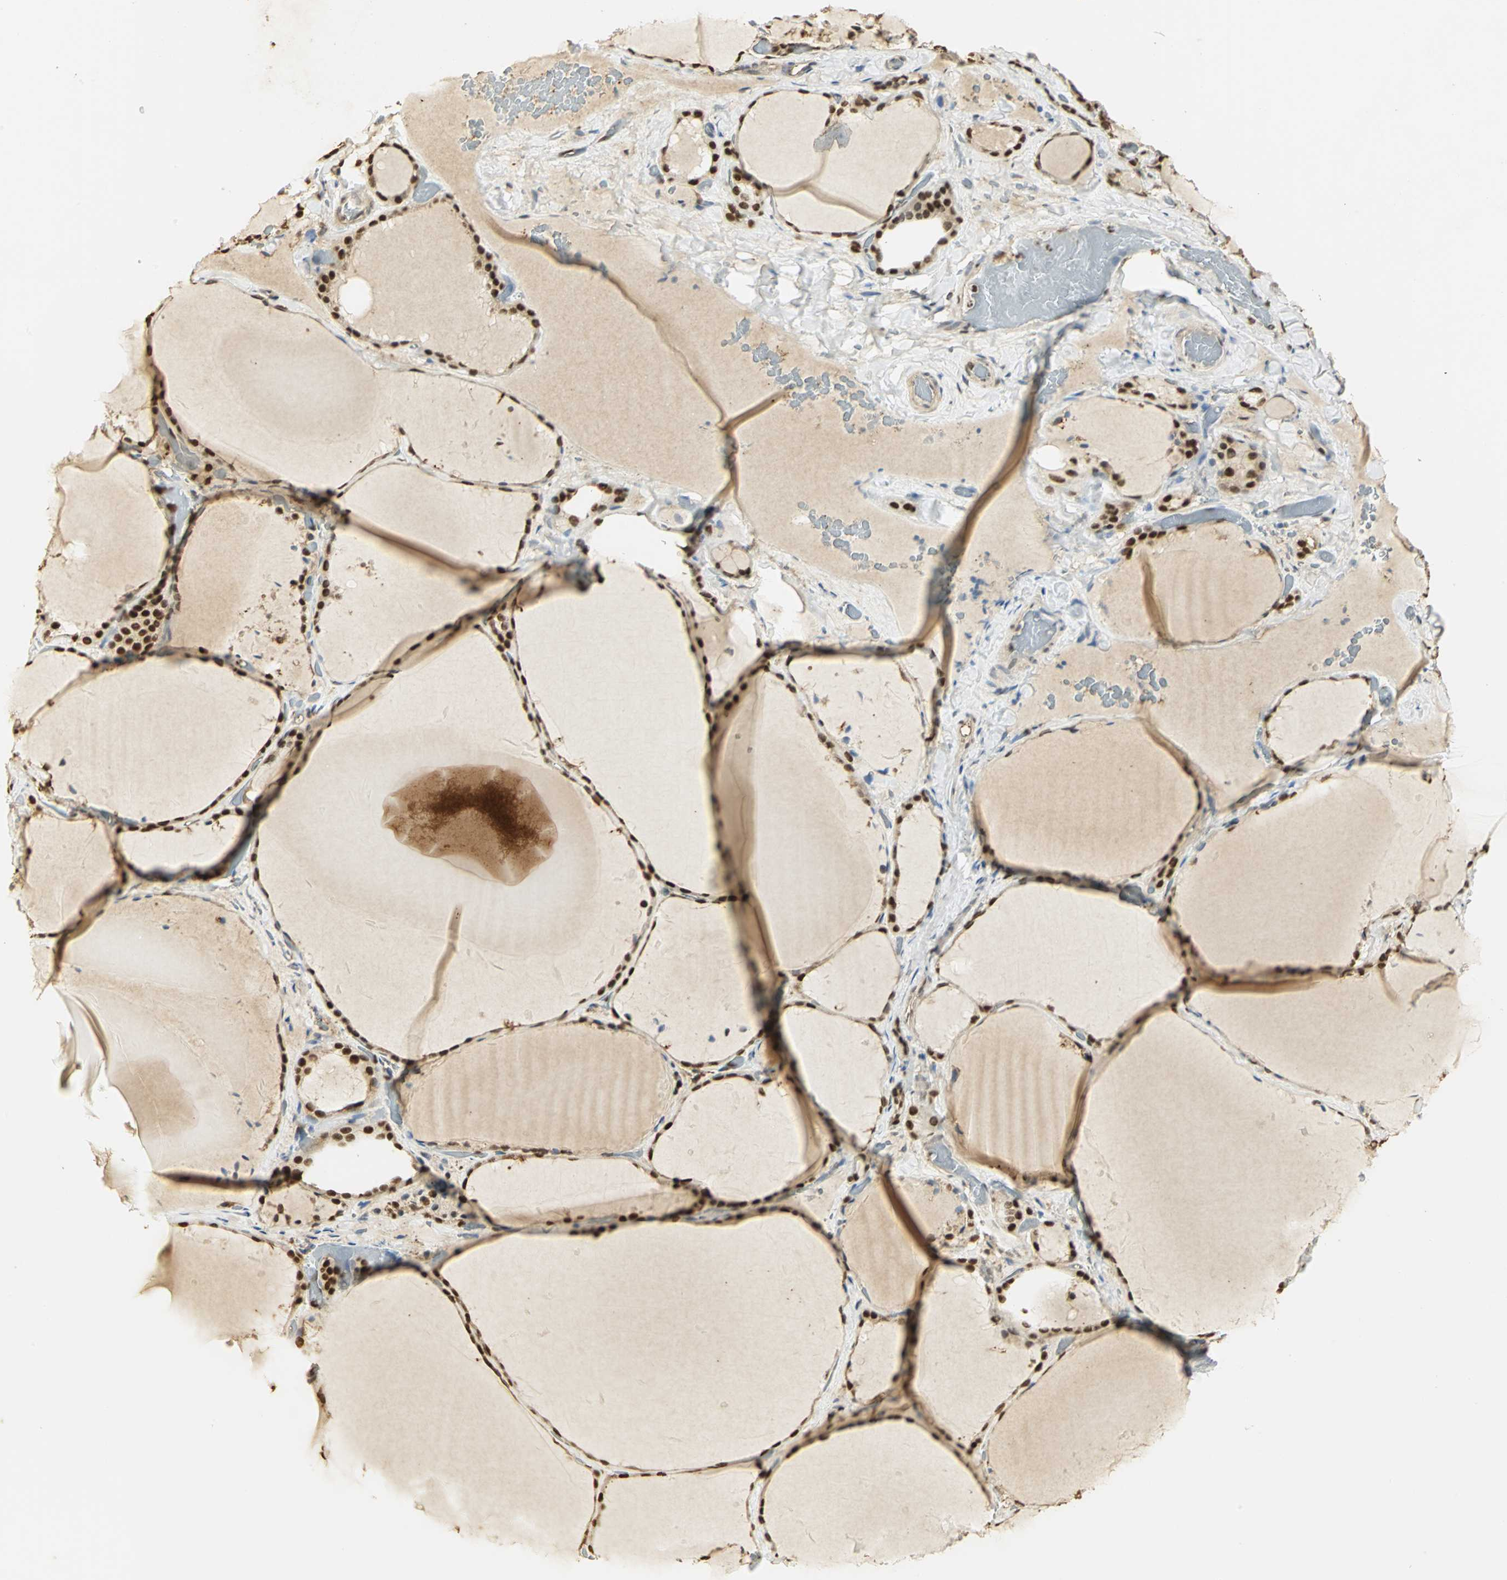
{"staining": {"intensity": "strong", "quantity": ">75%", "location": "cytoplasmic/membranous,nuclear"}, "tissue": "thyroid gland", "cell_type": "Glandular cells", "image_type": "normal", "snomed": [{"axis": "morphology", "description": "Normal tissue, NOS"}, {"axis": "topography", "description": "Thyroid gland"}], "caption": "A histopathology image of human thyroid gland stained for a protein reveals strong cytoplasmic/membranous,nuclear brown staining in glandular cells. The staining is performed using DAB brown chromogen to label protein expression. The nuclei are counter-stained blue using hematoxylin.", "gene": "SET", "patient": {"sex": "female", "age": 22}}